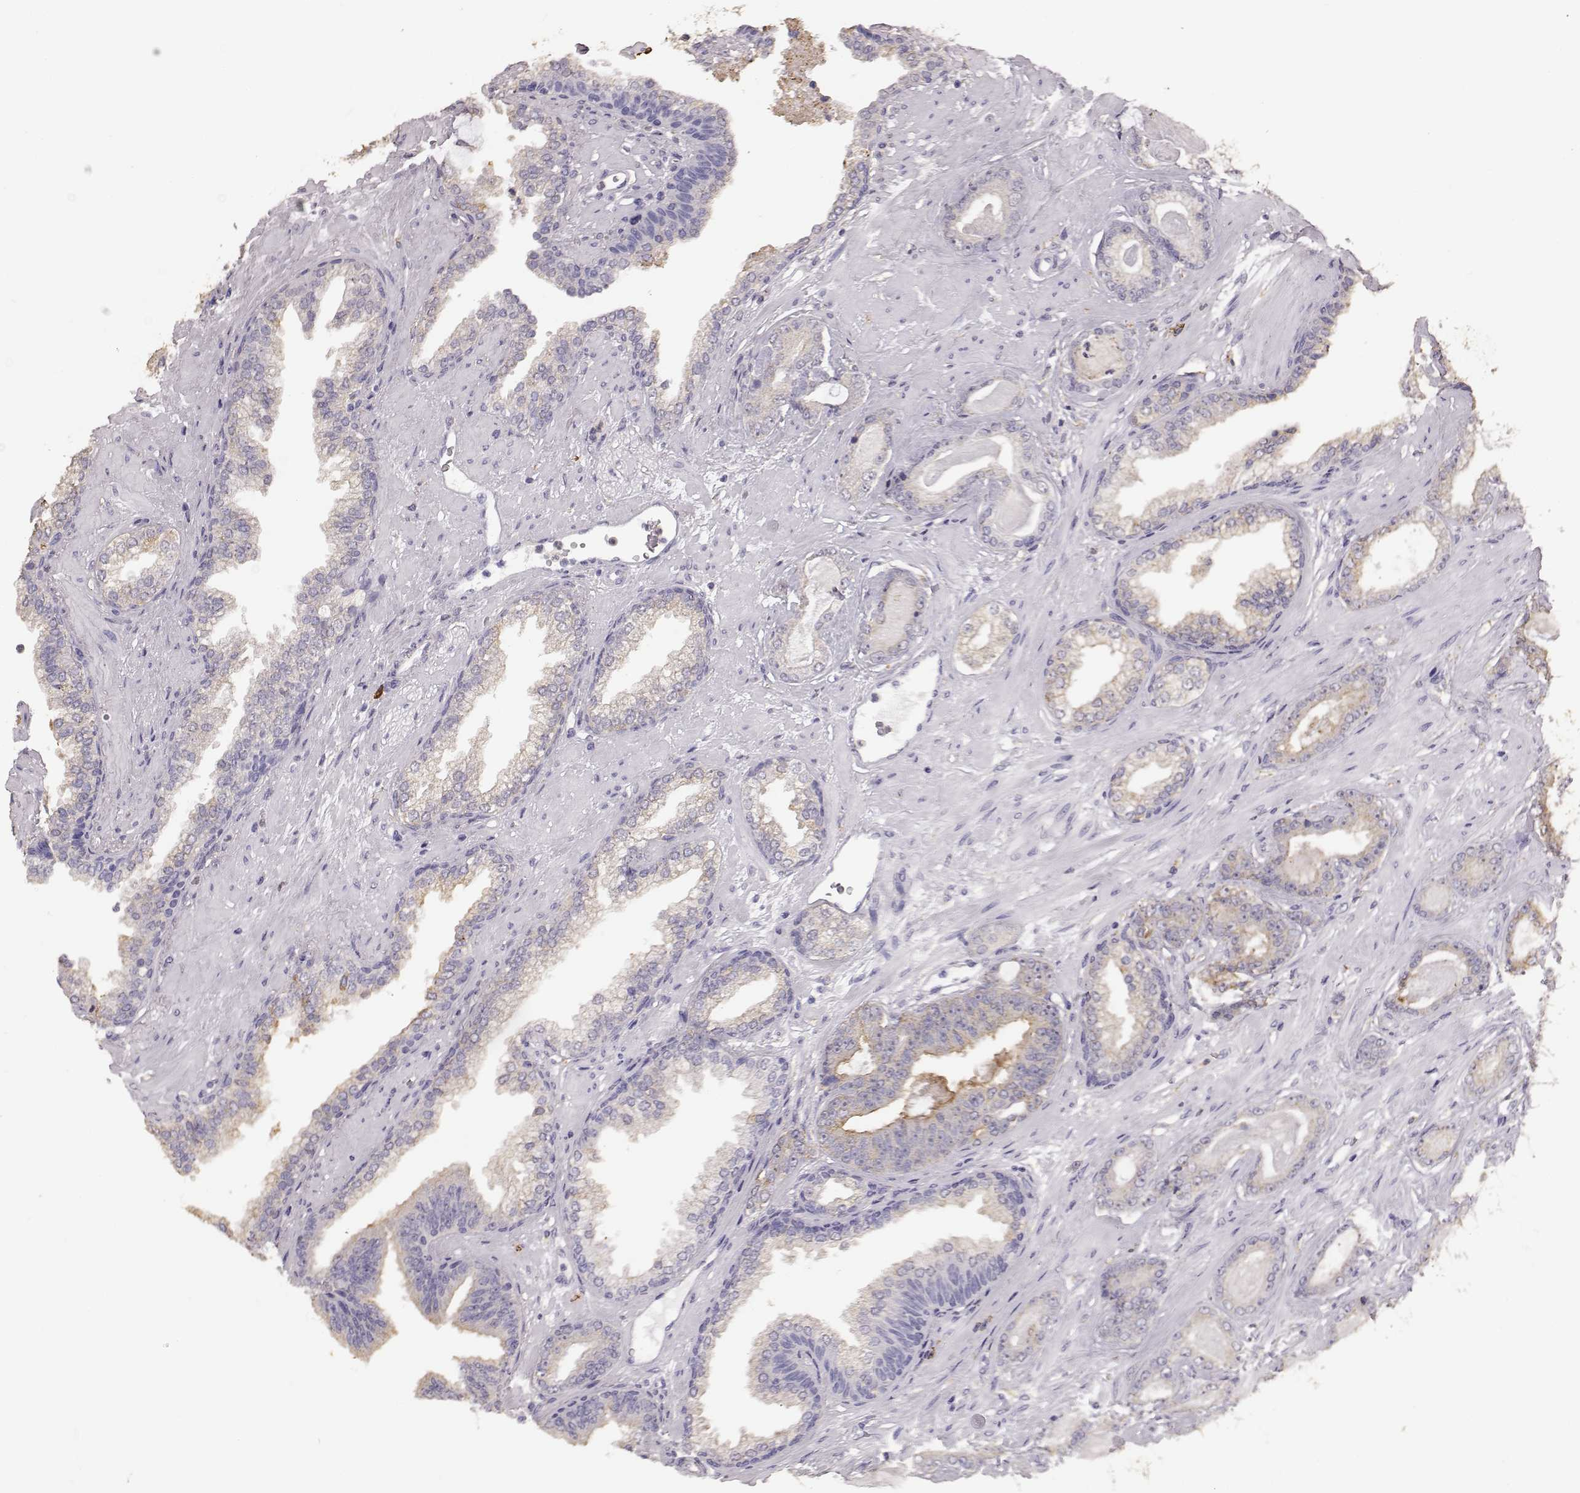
{"staining": {"intensity": "weak", "quantity": "<25%", "location": "cytoplasmic/membranous"}, "tissue": "prostate cancer", "cell_type": "Tumor cells", "image_type": "cancer", "snomed": [{"axis": "morphology", "description": "Adenocarcinoma, Low grade"}, {"axis": "topography", "description": "Prostate"}], "caption": "Prostate cancer (adenocarcinoma (low-grade)) stained for a protein using immunohistochemistry reveals no staining tumor cells.", "gene": "GABRG3", "patient": {"sex": "male", "age": 61}}